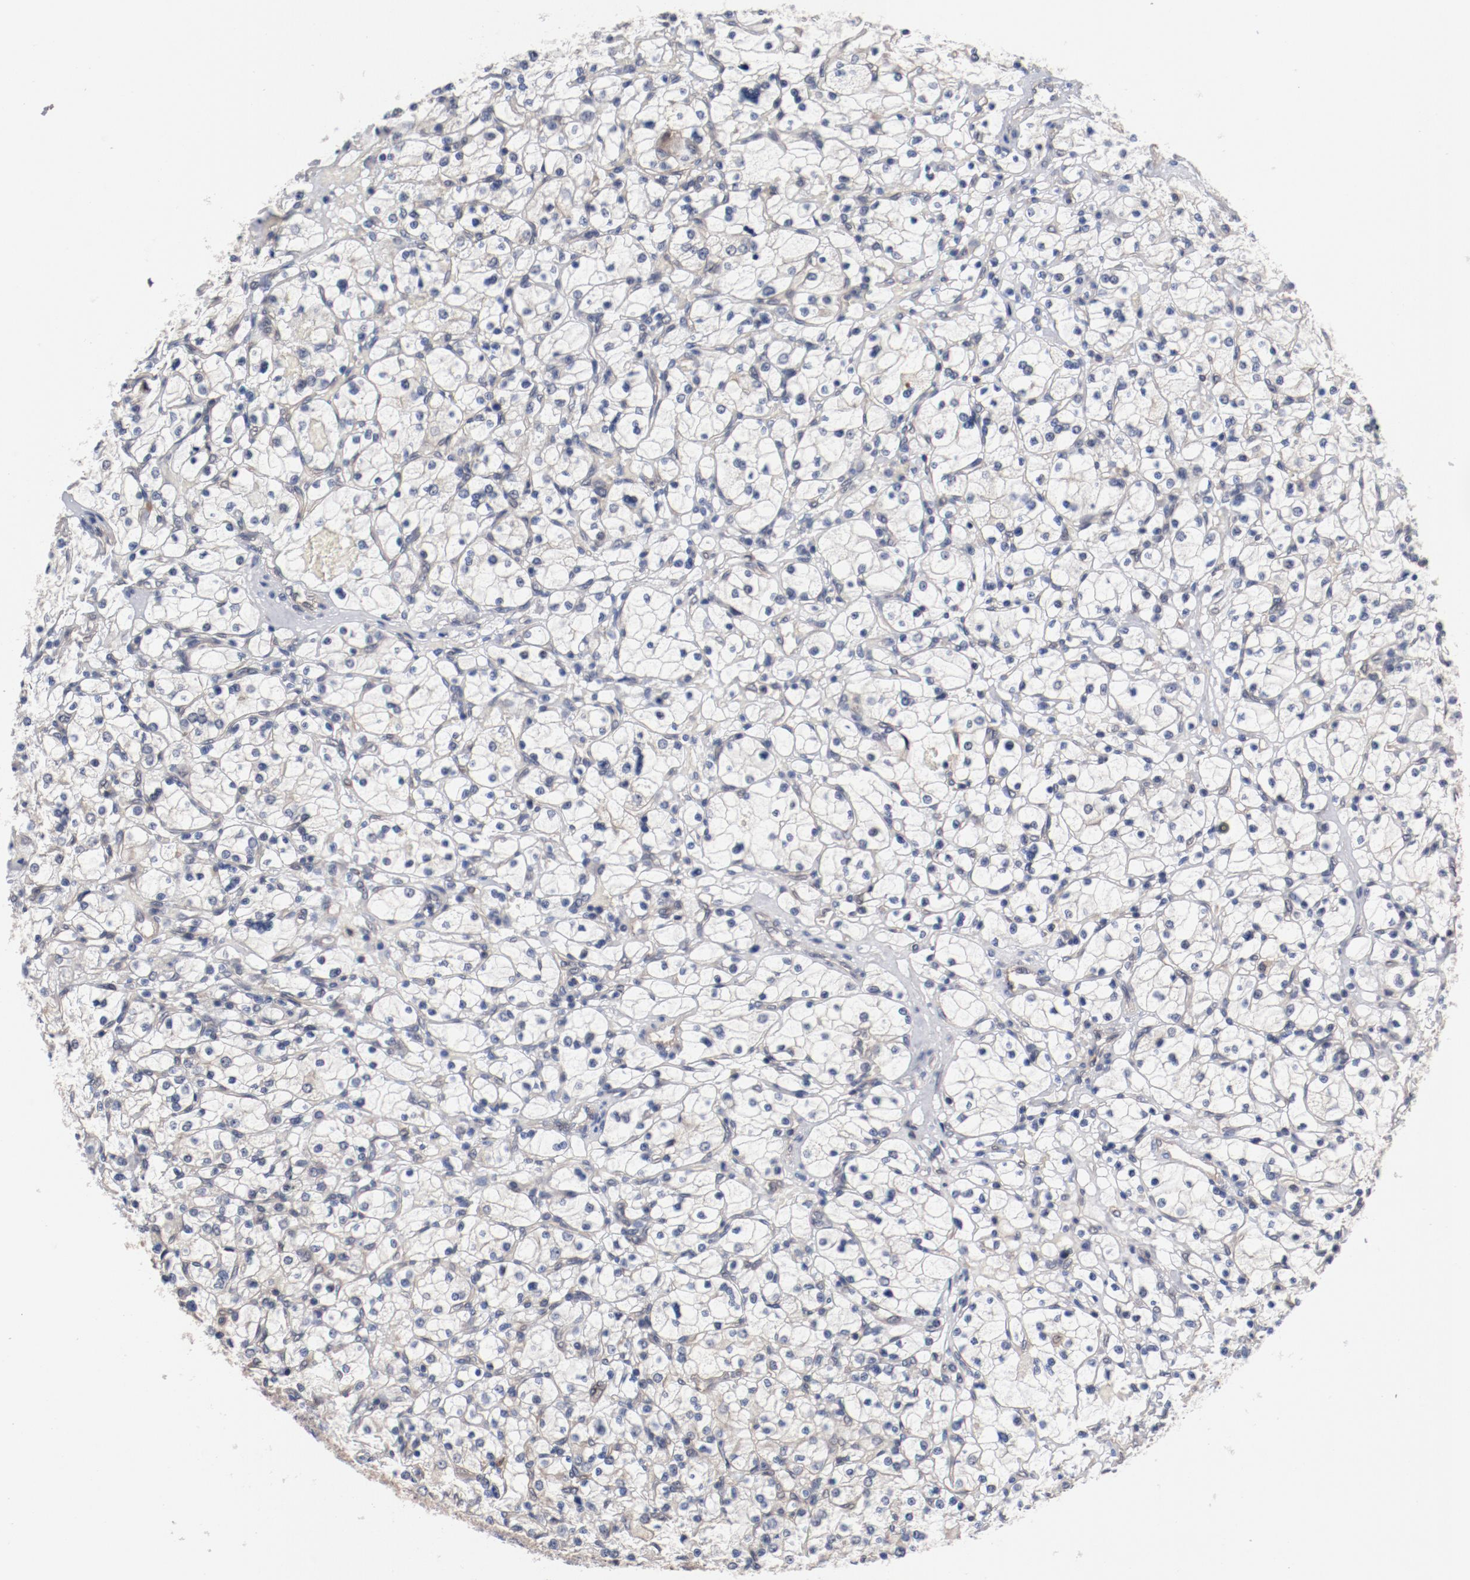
{"staining": {"intensity": "negative", "quantity": "none", "location": "none"}, "tissue": "renal cancer", "cell_type": "Tumor cells", "image_type": "cancer", "snomed": [{"axis": "morphology", "description": "Adenocarcinoma, NOS"}, {"axis": "topography", "description": "Kidney"}], "caption": "The histopathology image reveals no staining of tumor cells in adenocarcinoma (renal).", "gene": "PITPNM2", "patient": {"sex": "female", "age": 83}}